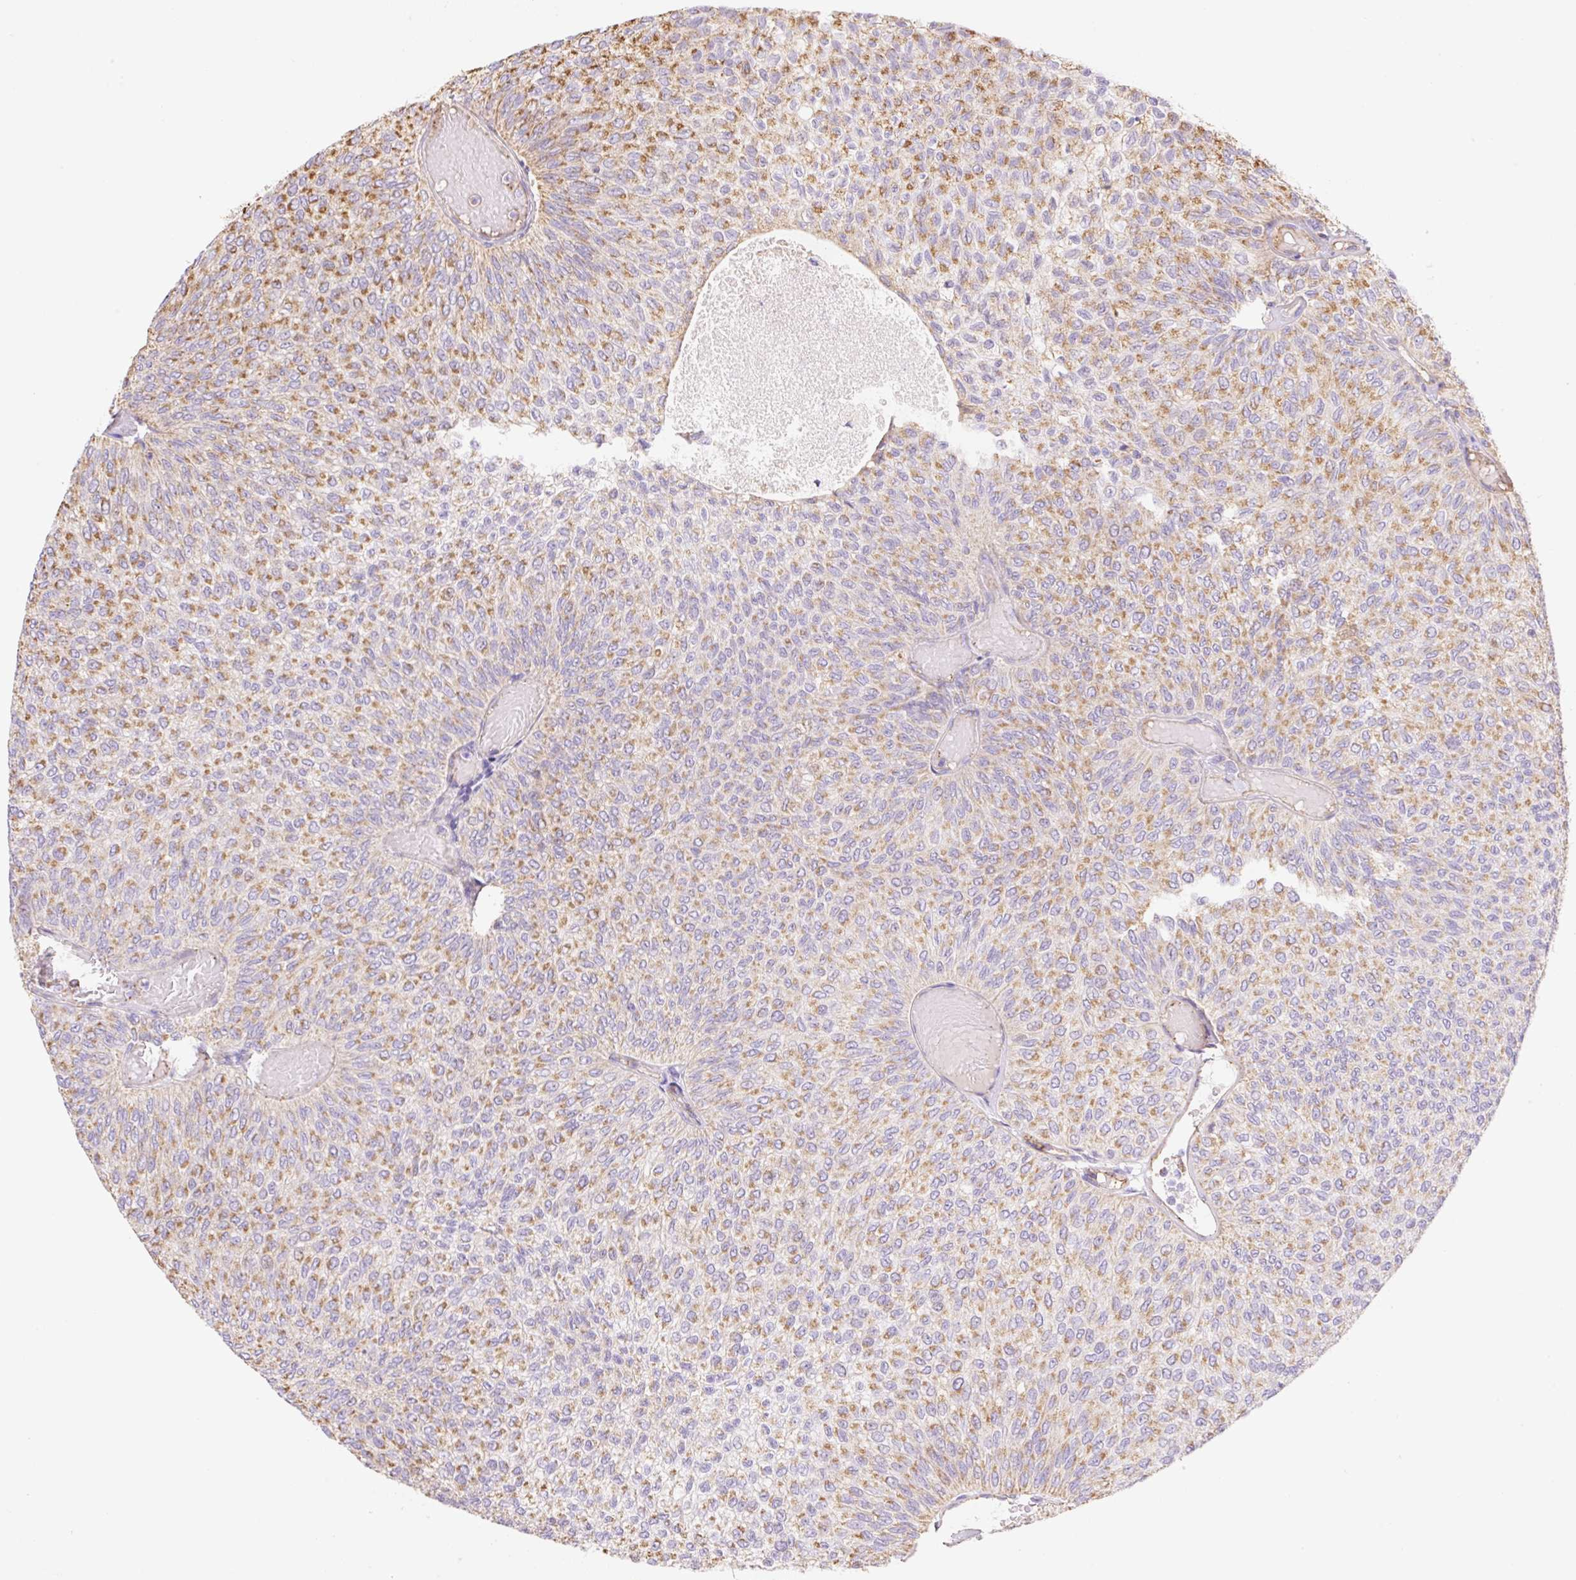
{"staining": {"intensity": "moderate", "quantity": ">75%", "location": "cytoplasmic/membranous"}, "tissue": "urothelial cancer", "cell_type": "Tumor cells", "image_type": "cancer", "snomed": [{"axis": "morphology", "description": "Urothelial carcinoma, Low grade"}, {"axis": "topography", "description": "Urinary bladder"}], "caption": "Brown immunohistochemical staining in human urothelial cancer demonstrates moderate cytoplasmic/membranous expression in about >75% of tumor cells. (IHC, brightfield microscopy, high magnification).", "gene": "ESAM", "patient": {"sex": "male", "age": 78}}